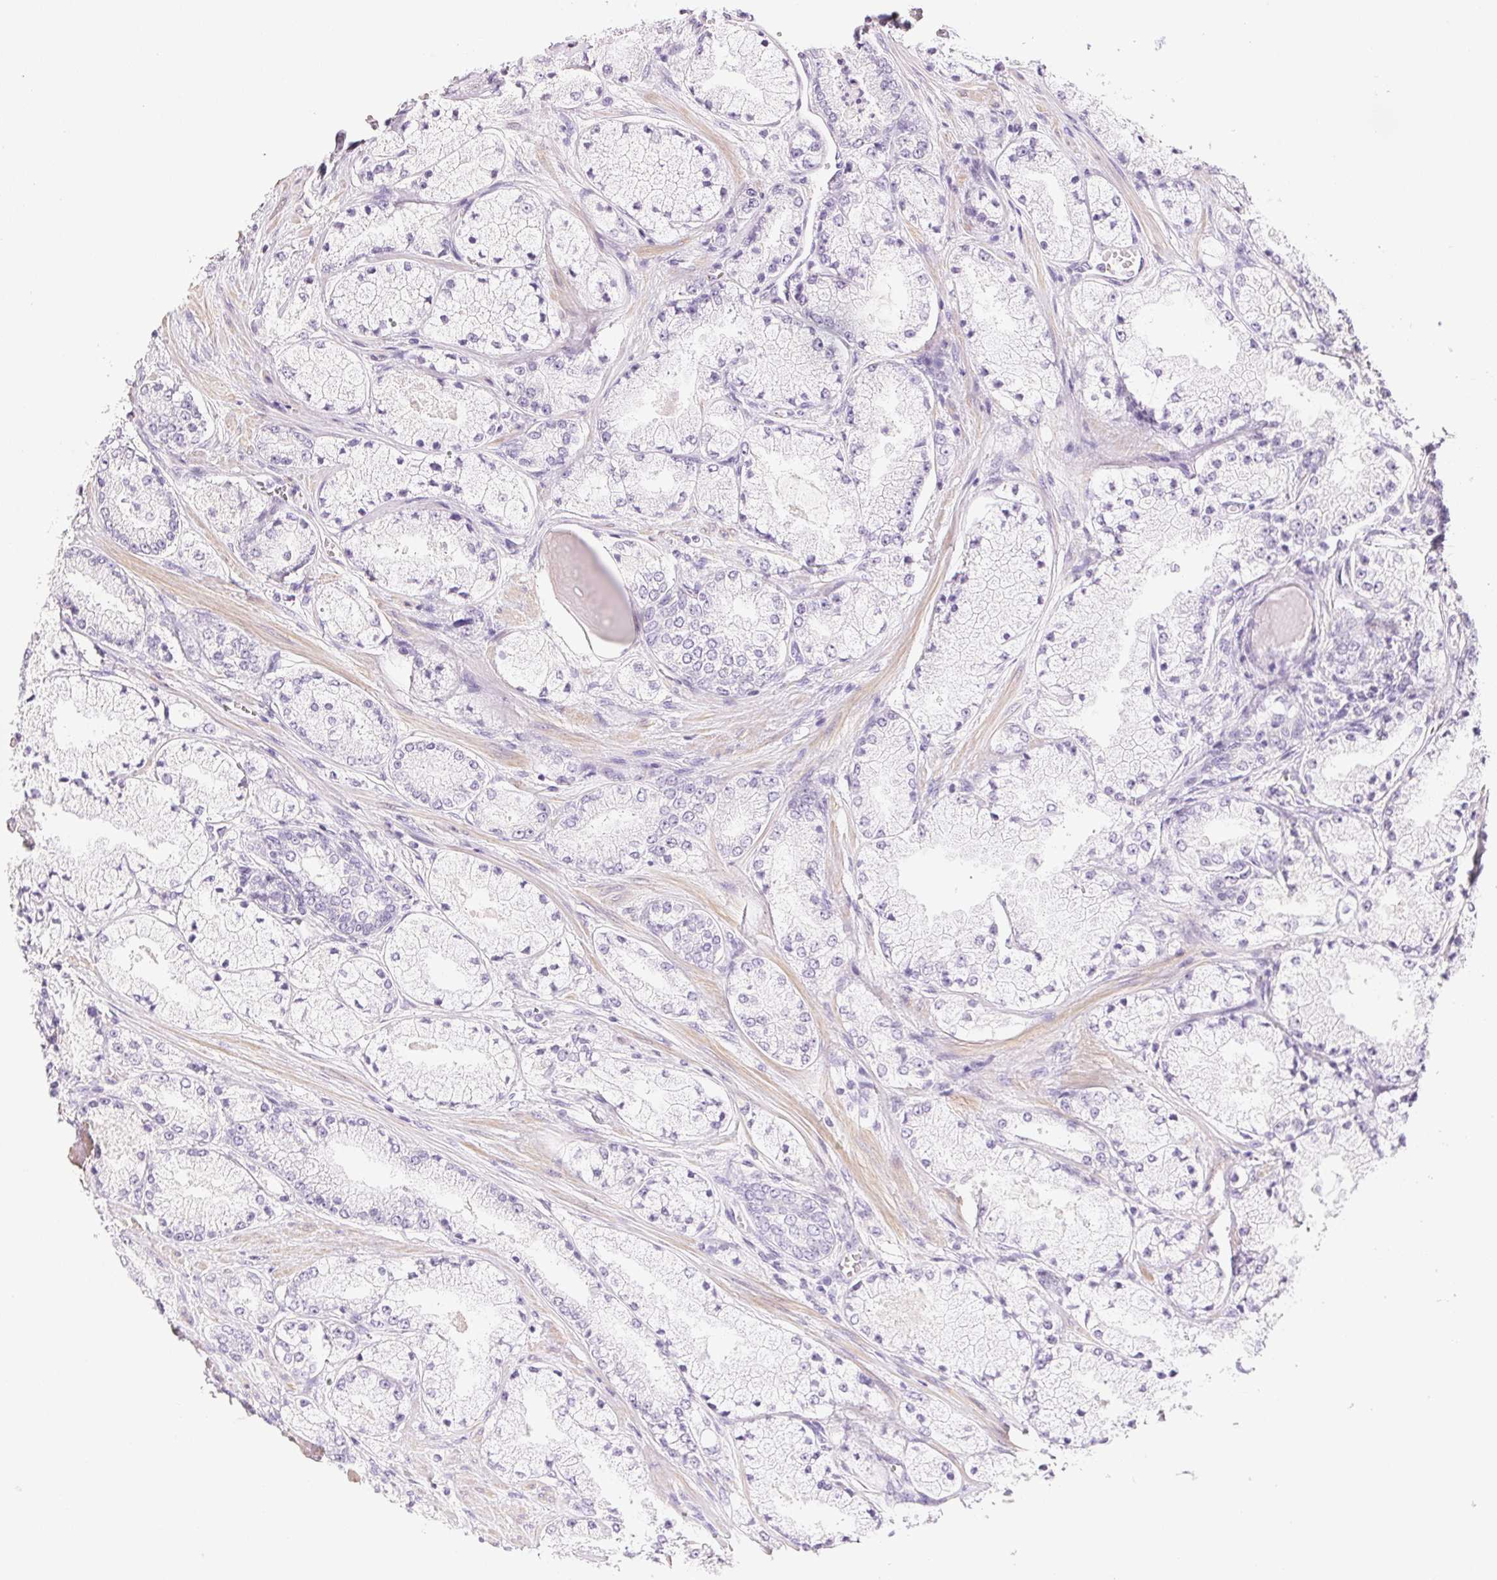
{"staining": {"intensity": "negative", "quantity": "none", "location": "none"}, "tissue": "prostate cancer", "cell_type": "Tumor cells", "image_type": "cancer", "snomed": [{"axis": "morphology", "description": "Adenocarcinoma, High grade"}, {"axis": "topography", "description": "Prostate"}], "caption": "Histopathology image shows no protein expression in tumor cells of high-grade adenocarcinoma (prostate) tissue. (DAB (3,3'-diaminobenzidine) IHC, high magnification).", "gene": "KCNE2", "patient": {"sex": "male", "age": 63}}